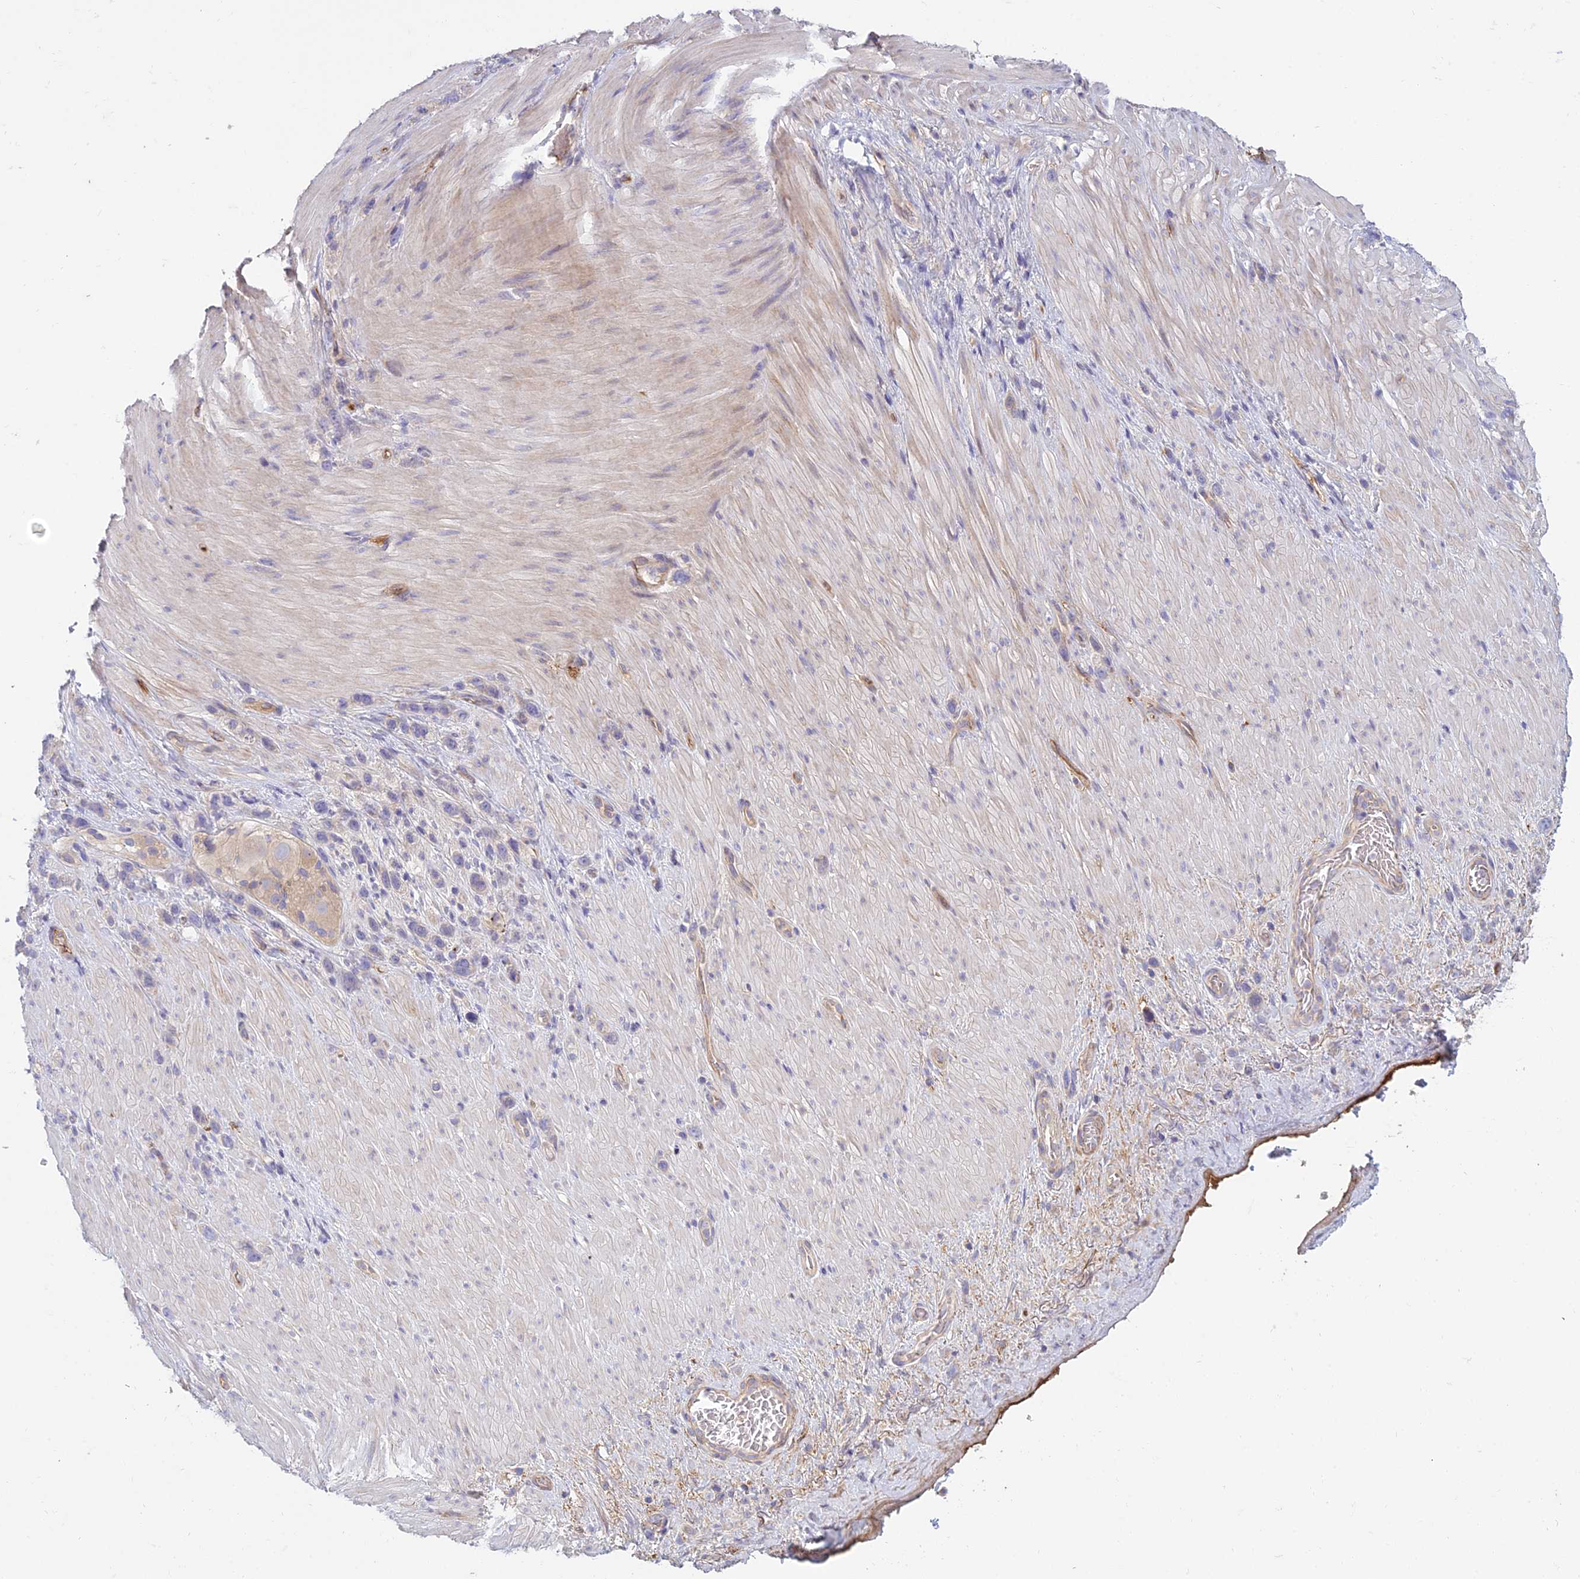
{"staining": {"intensity": "negative", "quantity": "none", "location": "none"}, "tissue": "stomach cancer", "cell_type": "Tumor cells", "image_type": "cancer", "snomed": [{"axis": "morphology", "description": "Adenocarcinoma, NOS"}, {"axis": "topography", "description": "Stomach"}], "caption": "IHC micrograph of neoplastic tissue: stomach cancer (adenocarcinoma) stained with DAB (3,3'-diaminobenzidine) shows no significant protein staining in tumor cells.", "gene": "DUS2", "patient": {"sex": "female", "age": 65}}